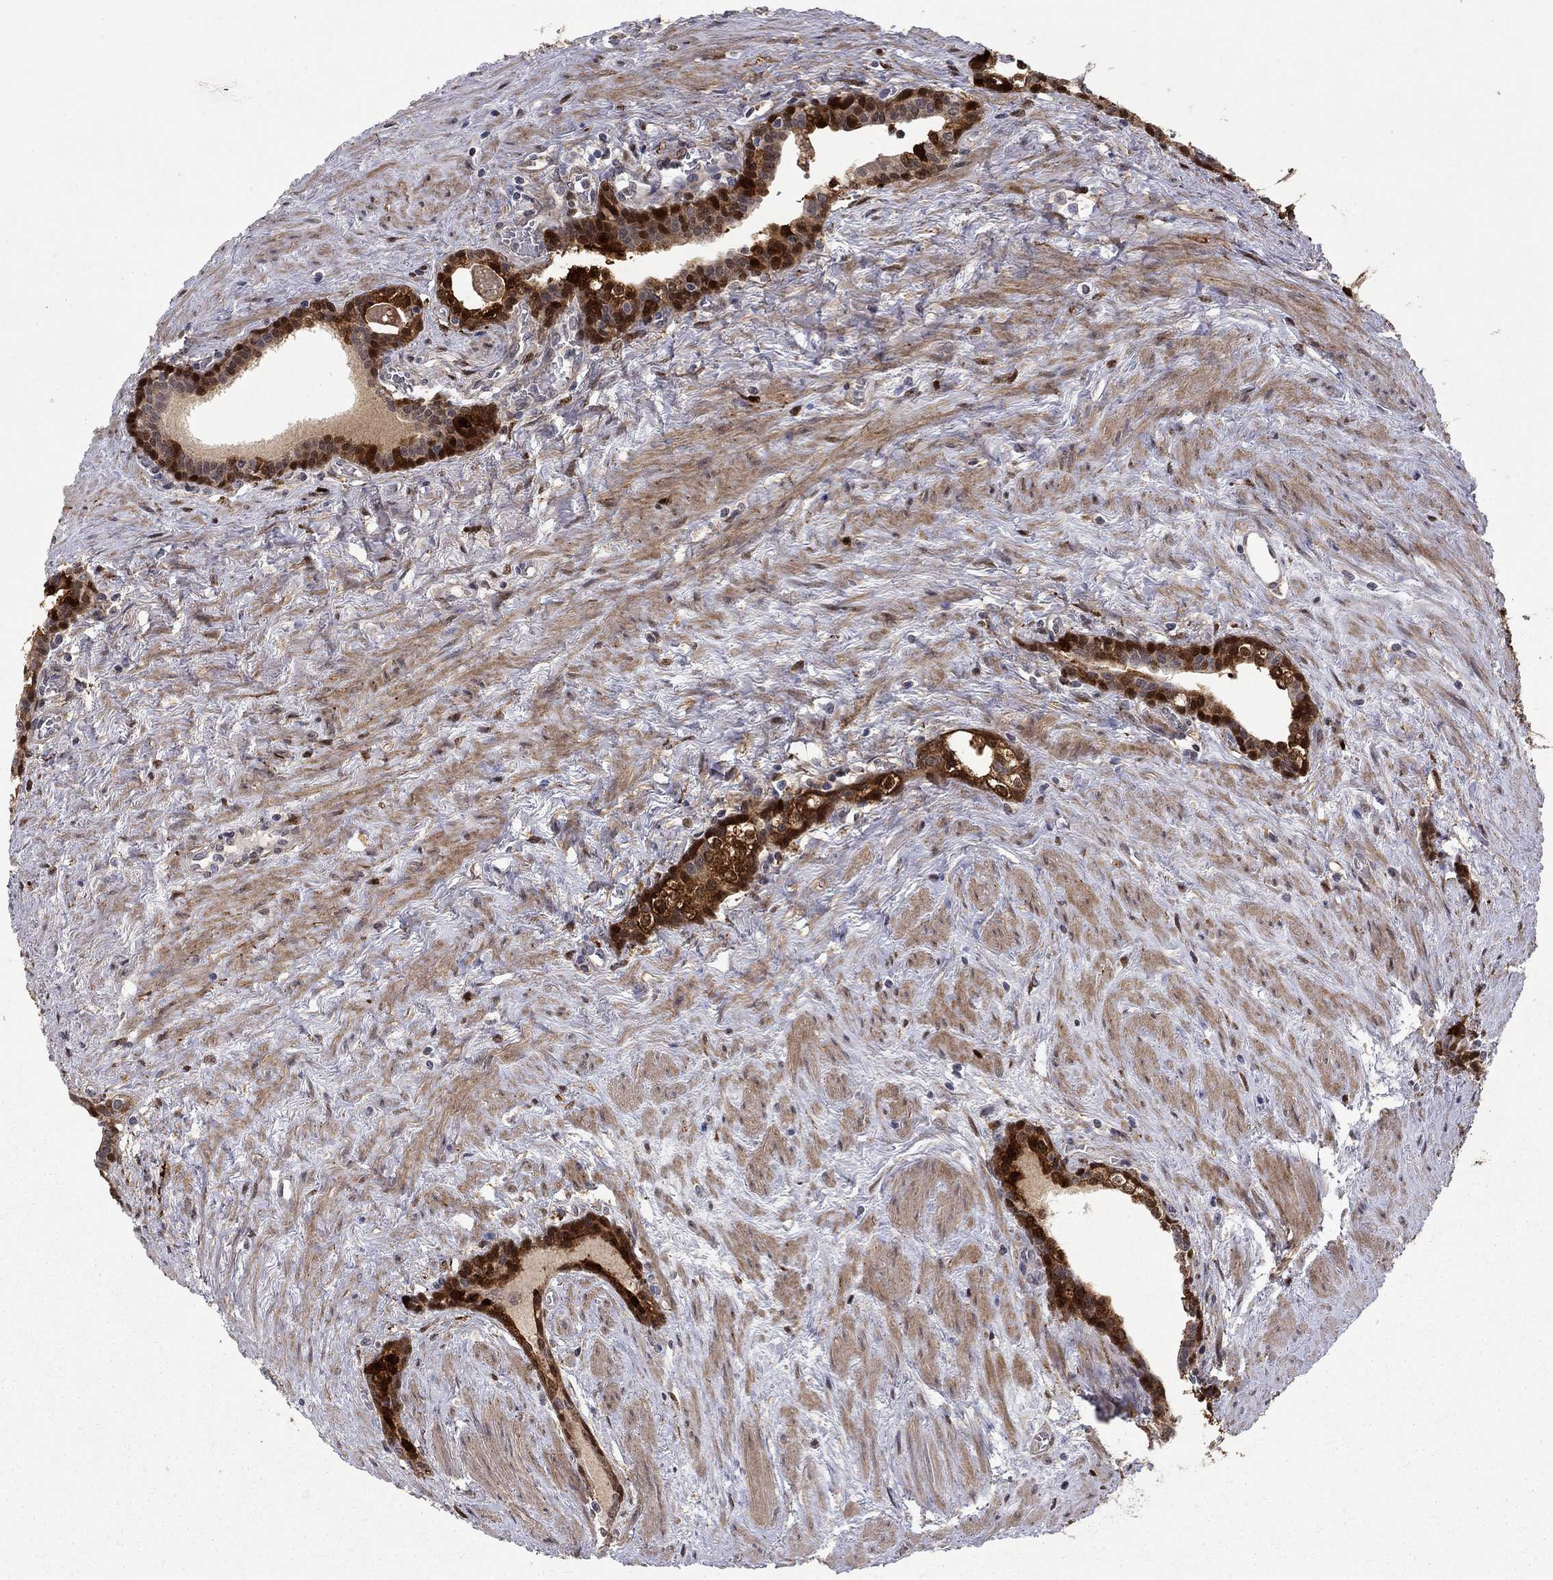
{"staining": {"intensity": "strong", "quantity": ">75%", "location": "cytoplasmic/membranous,nuclear"}, "tissue": "prostate cancer", "cell_type": "Tumor cells", "image_type": "cancer", "snomed": [{"axis": "morphology", "description": "Adenocarcinoma, NOS"}, {"axis": "morphology", "description": "Adenocarcinoma, High grade"}, {"axis": "topography", "description": "Prostate"}], "caption": "The image displays staining of prostate cancer, revealing strong cytoplasmic/membranous and nuclear protein expression (brown color) within tumor cells.", "gene": "CBR1", "patient": {"sex": "male", "age": 61}}